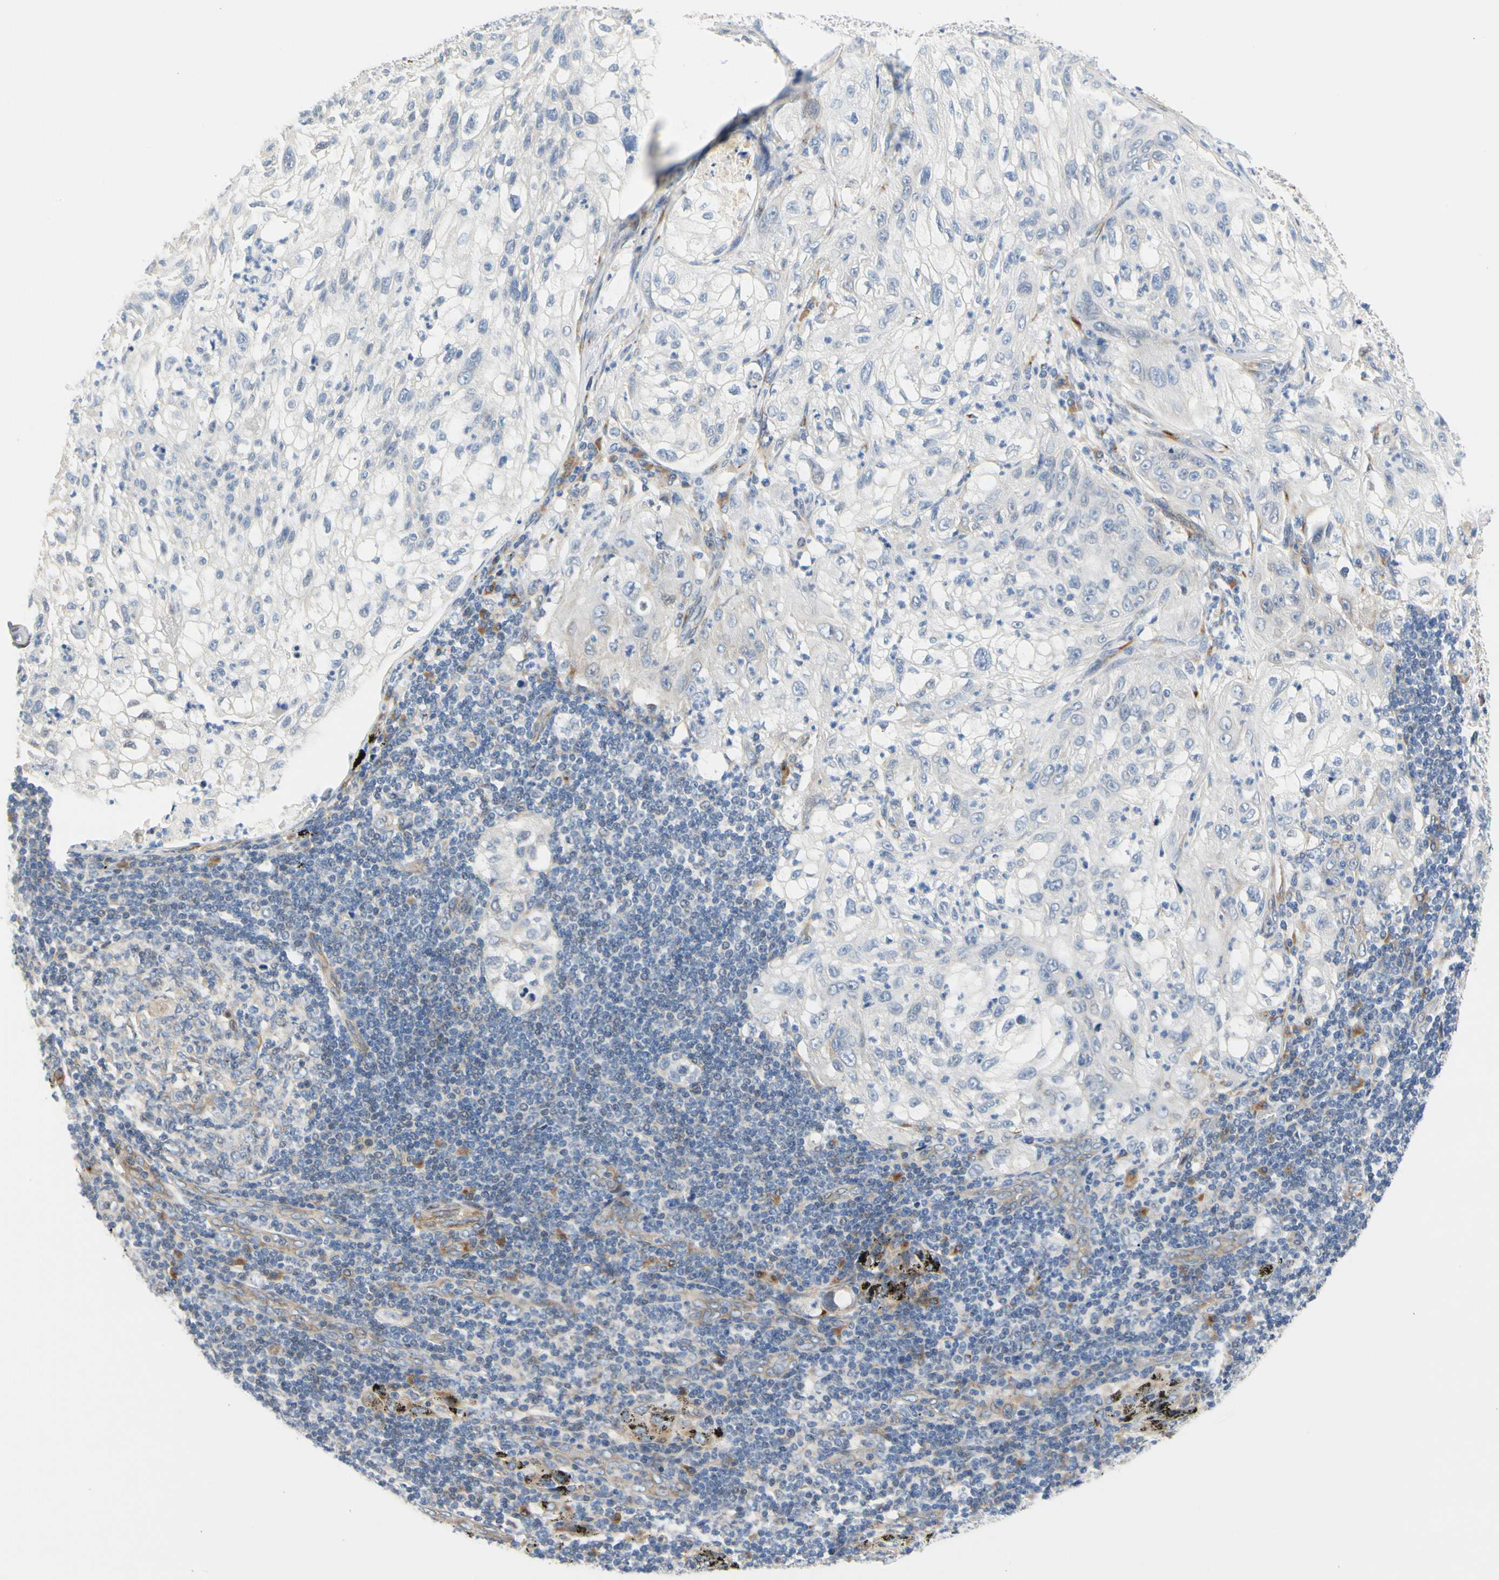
{"staining": {"intensity": "negative", "quantity": "none", "location": "none"}, "tissue": "lung cancer", "cell_type": "Tumor cells", "image_type": "cancer", "snomed": [{"axis": "morphology", "description": "Inflammation, NOS"}, {"axis": "morphology", "description": "Squamous cell carcinoma, NOS"}, {"axis": "topography", "description": "Lymph node"}, {"axis": "topography", "description": "Soft tissue"}, {"axis": "topography", "description": "Lung"}], "caption": "There is no significant positivity in tumor cells of lung cancer.", "gene": "ZNF236", "patient": {"sex": "male", "age": 66}}